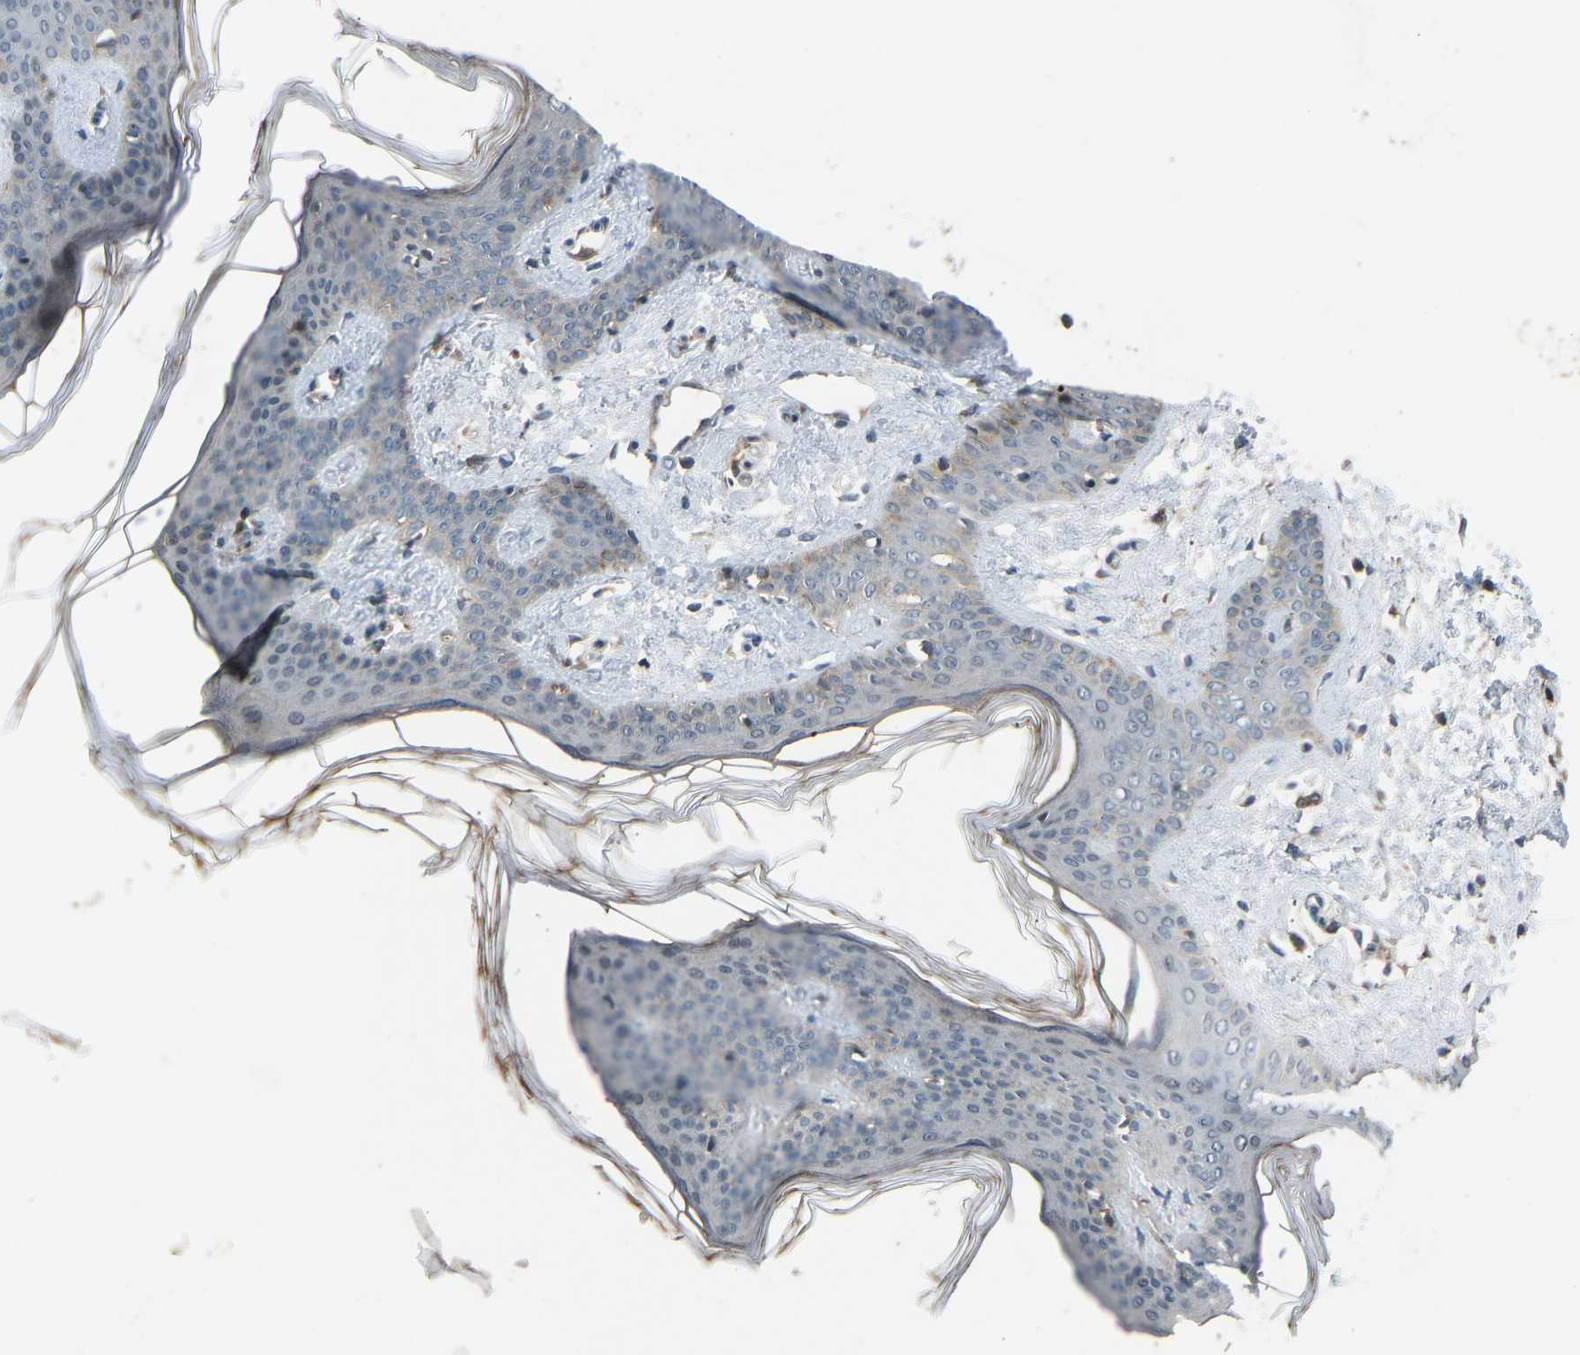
{"staining": {"intensity": "weak", "quantity": ">75%", "location": "cytoplasmic/membranous"}, "tissue": "skin", "cell_type": "Fibroblasts", "image_type": "normal", "snomed": [{"axis": "morphology", "description": "Normal tissue, NOS"}, {"axis": "topography", "description": "Skin"}], "caption": "This micrograph exhibits immunohistochemistry (IHC) staining of normal skin, with low weak cytoplasmic/membranous expression in about >75% of fibroblasts.", "gene": "SLC43A1", "patient": {"sex": "female", "age": 17}}